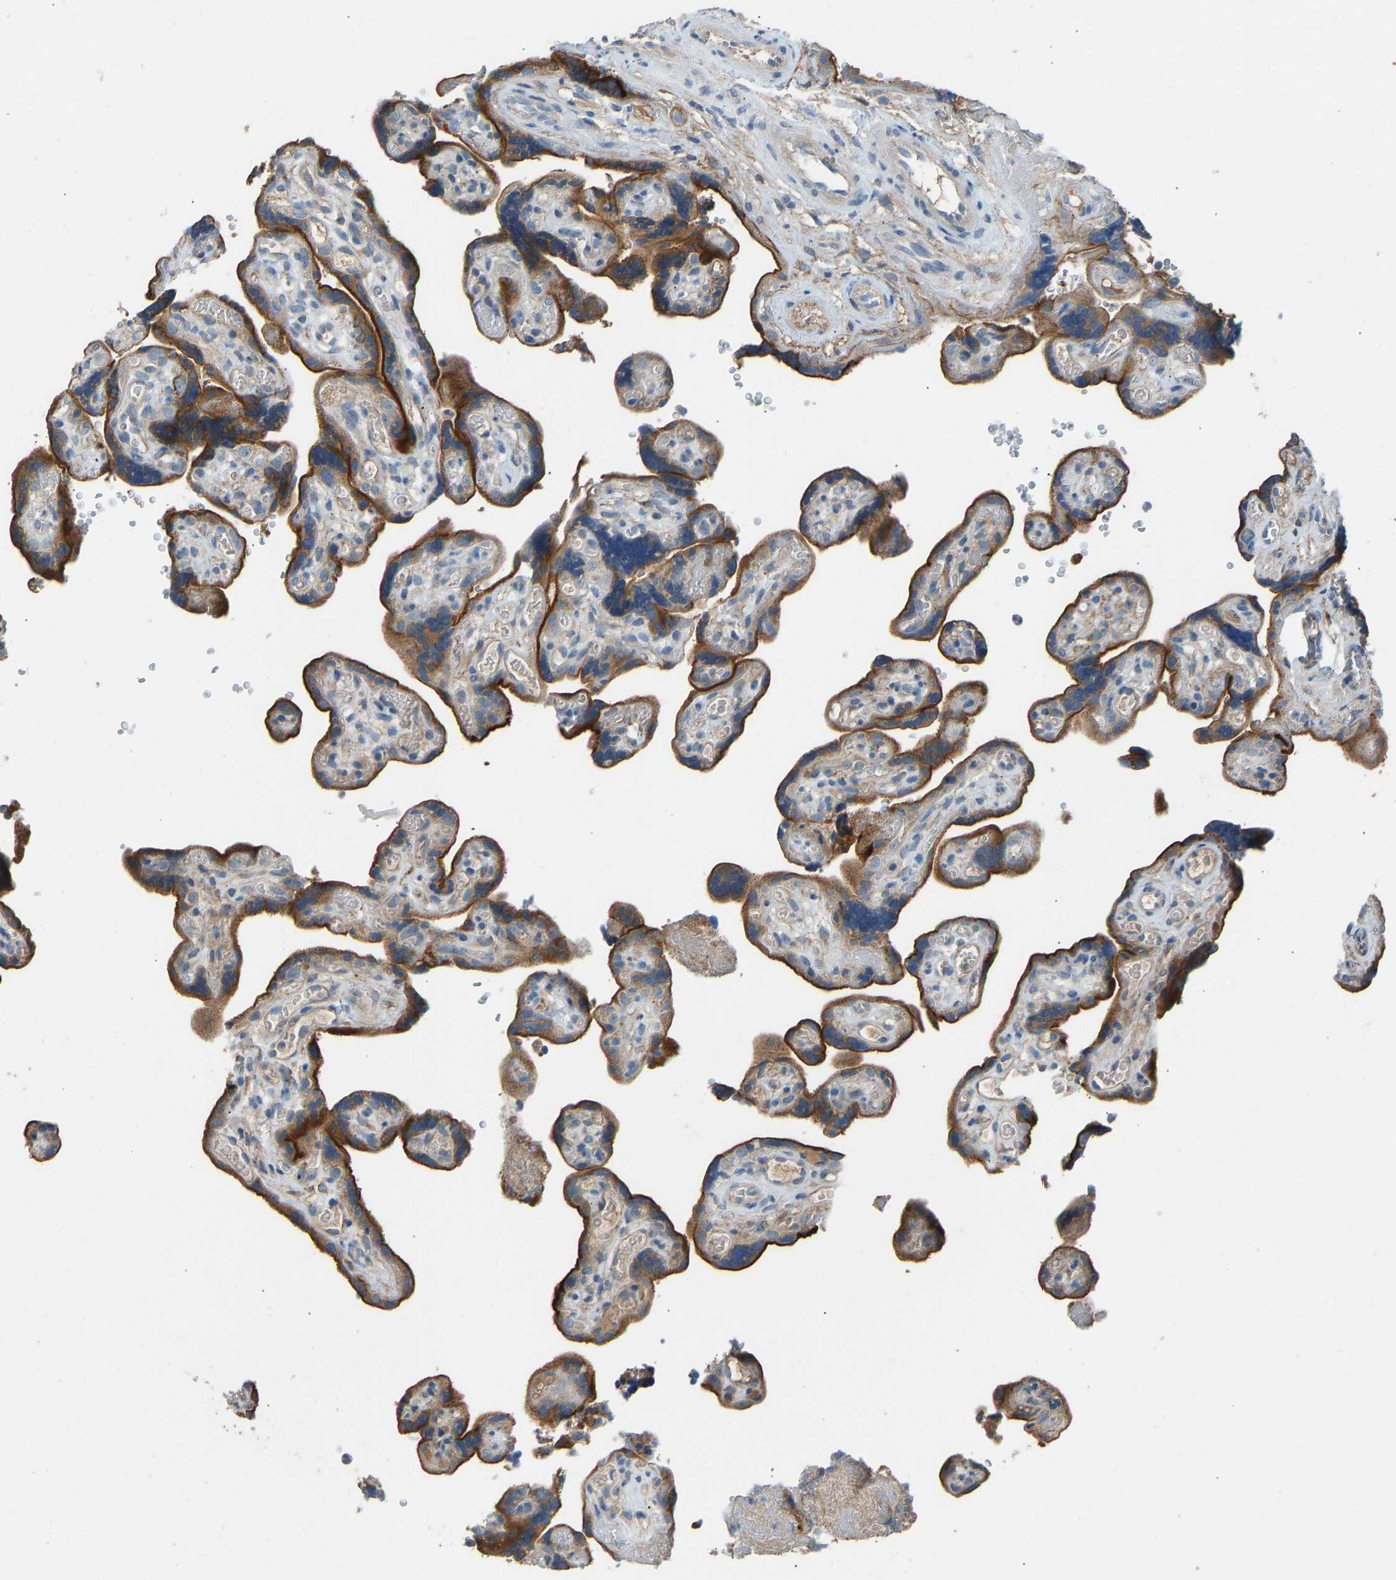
{"staining": {"intensity": "moderate", "quantity": ">75%", "location": "cytoplasmic/membranous"}, "tissue": "placenta", "cell_type": "Decidual cells", "image_type": "normal", "snomed": [{"axis": "morphology", "description": "Normal tissue, NOS"}, {"axis": "topography", "description": "Placenta"}], "caption": "Immunohistochemical staining of normal human placenta exhibits moderate cytoplasmic/membranous protein expression in approximately >75% of decidual cells.", "gene": "TGFBR3", "patient": {"sex": "female", "age": 30}}